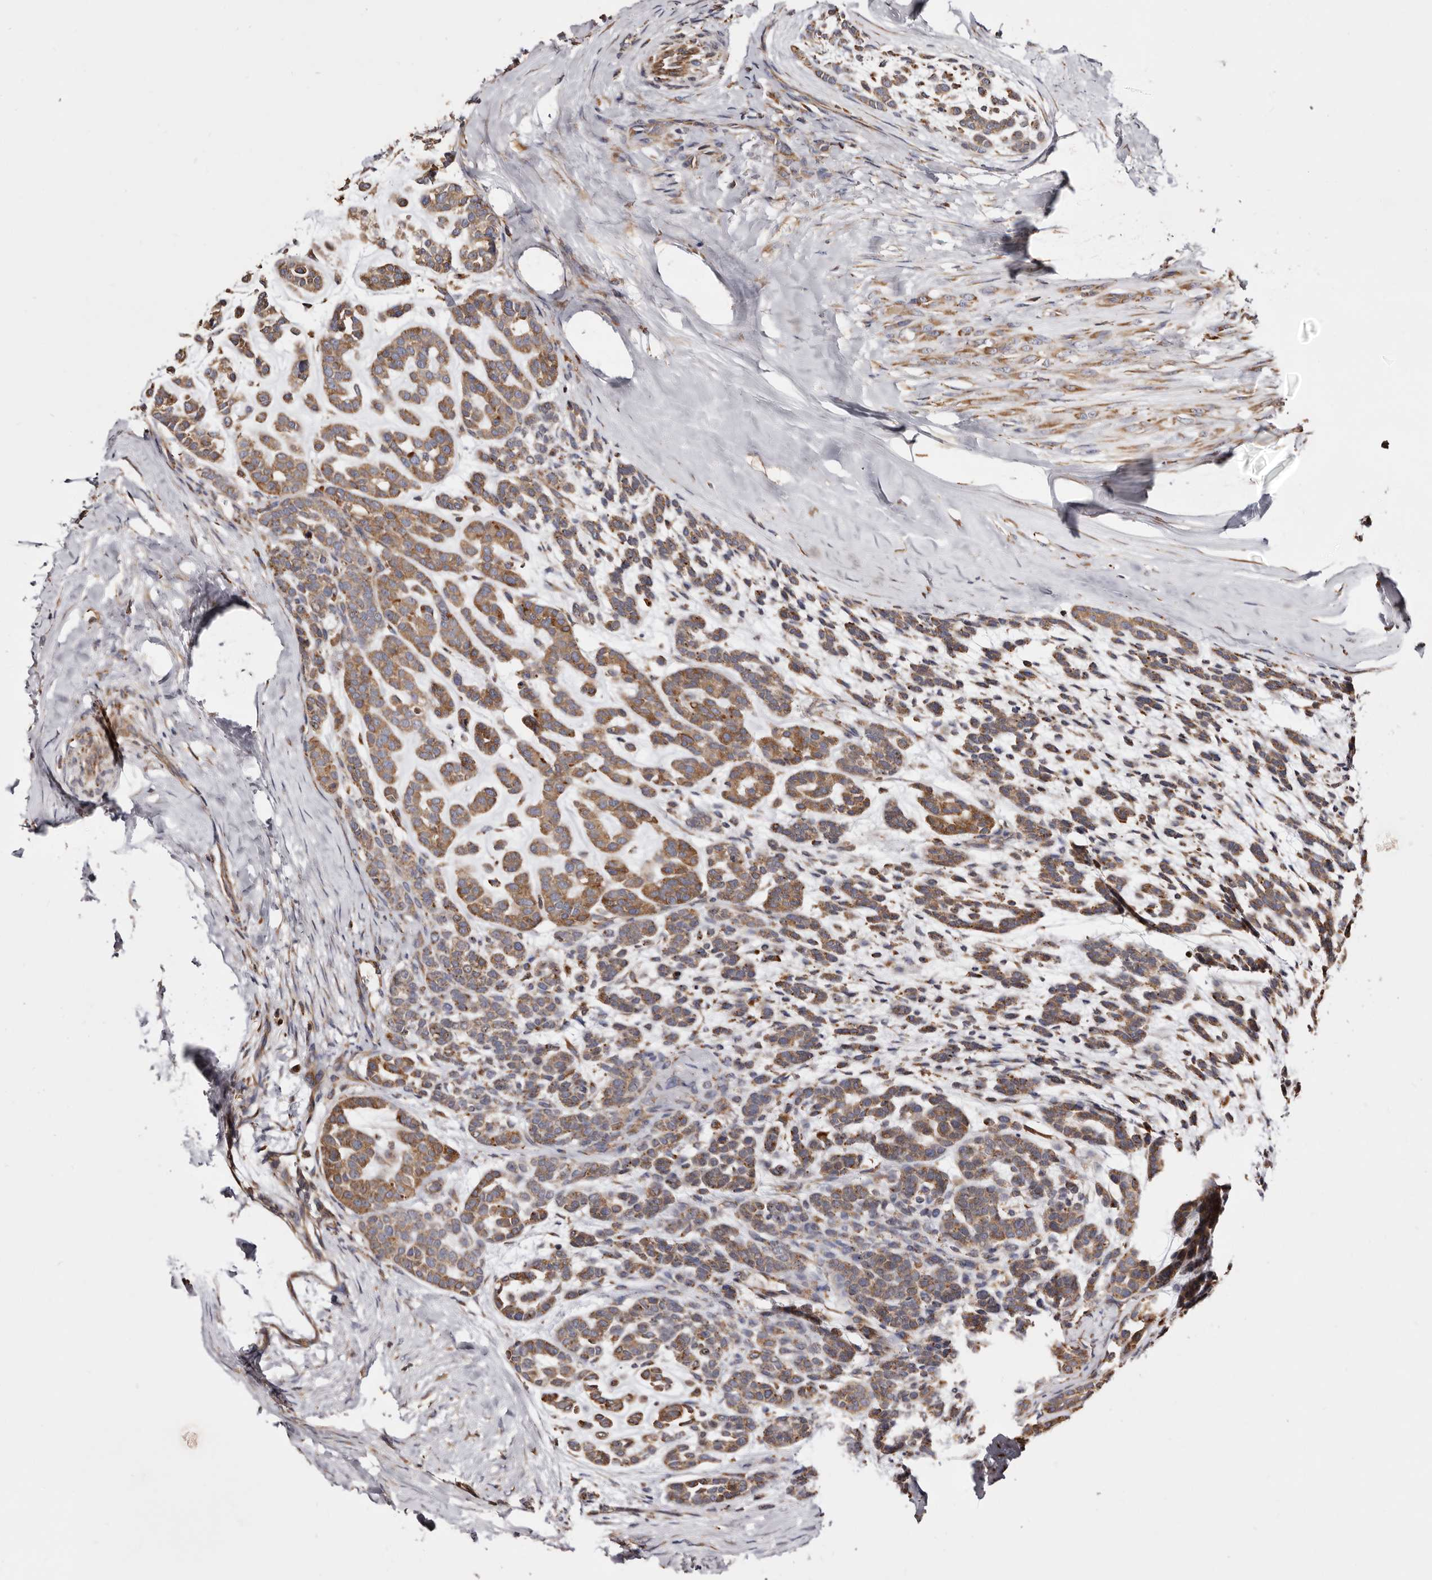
{"staining": {"intensity": "moderate", "quantity": ">75%", "location": "cytoplasmic/membranous"}, "tissue": "head and neck cancer", "cell_type": "Tumor cells", "image_type": "cancer", "snomed": [{"axis": "morphology", "description": "Adenocarcinoma, NOS"}, {"axis": "morphology", "description": "Adenoma, NOS"}, {"axis": "topography", "description": "Head-Neck"}], "caption": "Brown immunohistochemical staining in adenocarcinoma (head and neck) reveals moderate cytoplasmic/membranous positivity in approximately >75% of tumor cells.", "gene": "ACBD6", "patient": {"sex": "female", "age": 55}}